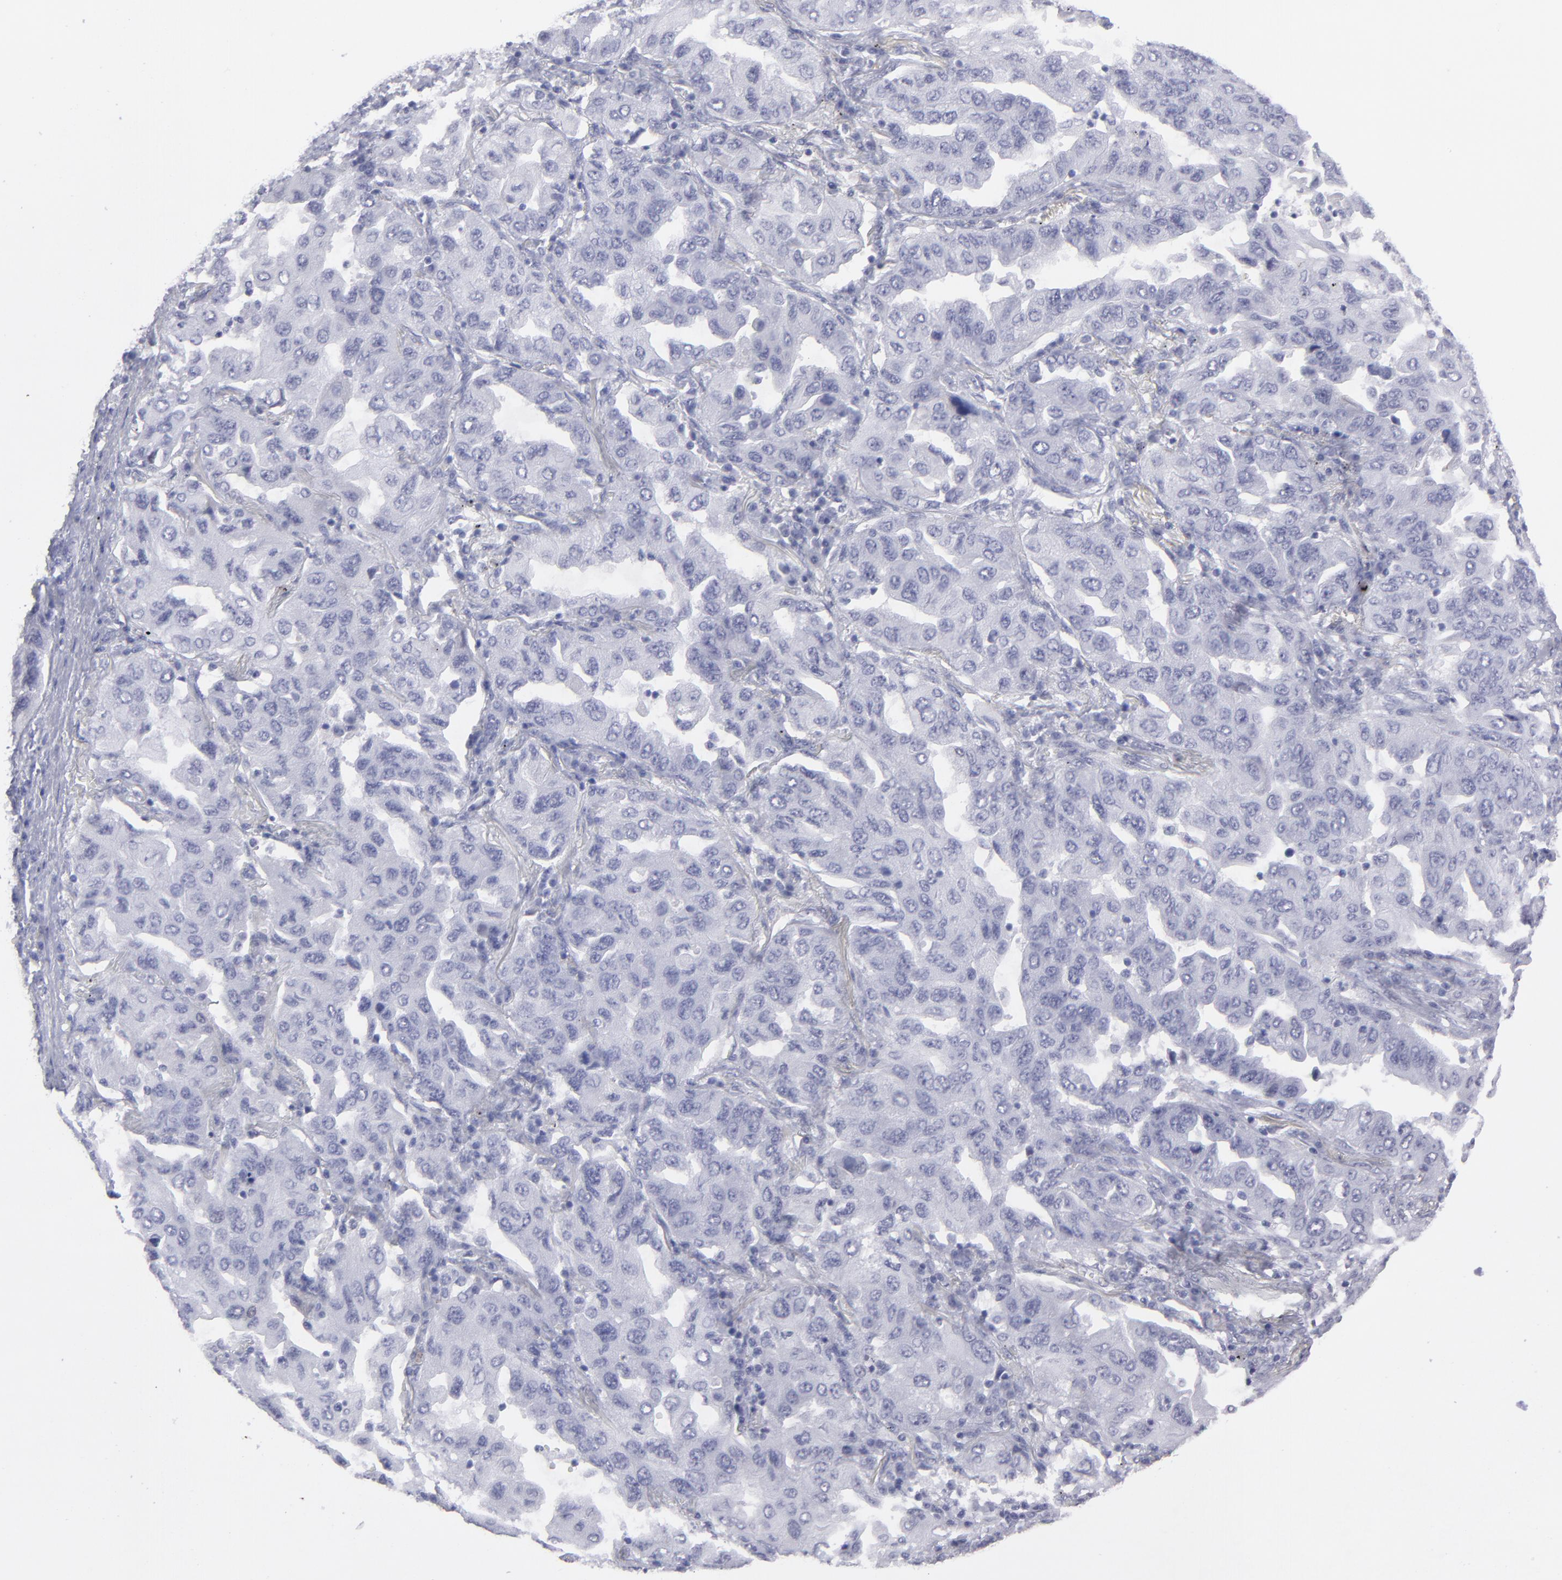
{"staining": {"intensity": "negative", "quantity": "none", "location": "none"}, "tissue": "lung cancer", "cell_type": "Tumor cells", "image_type": "cancer", "snomed": [{"axis": "morphology", "description": "Adenocarcinoma, NOS"}, {"axis": "topography", "description": "Lung"}], "caption": "The image reveals no staining of tumor cells in adenocarcinoma (lung).", "gene": "ALDOB", "patient": {"sex": "female", "age": 65}}